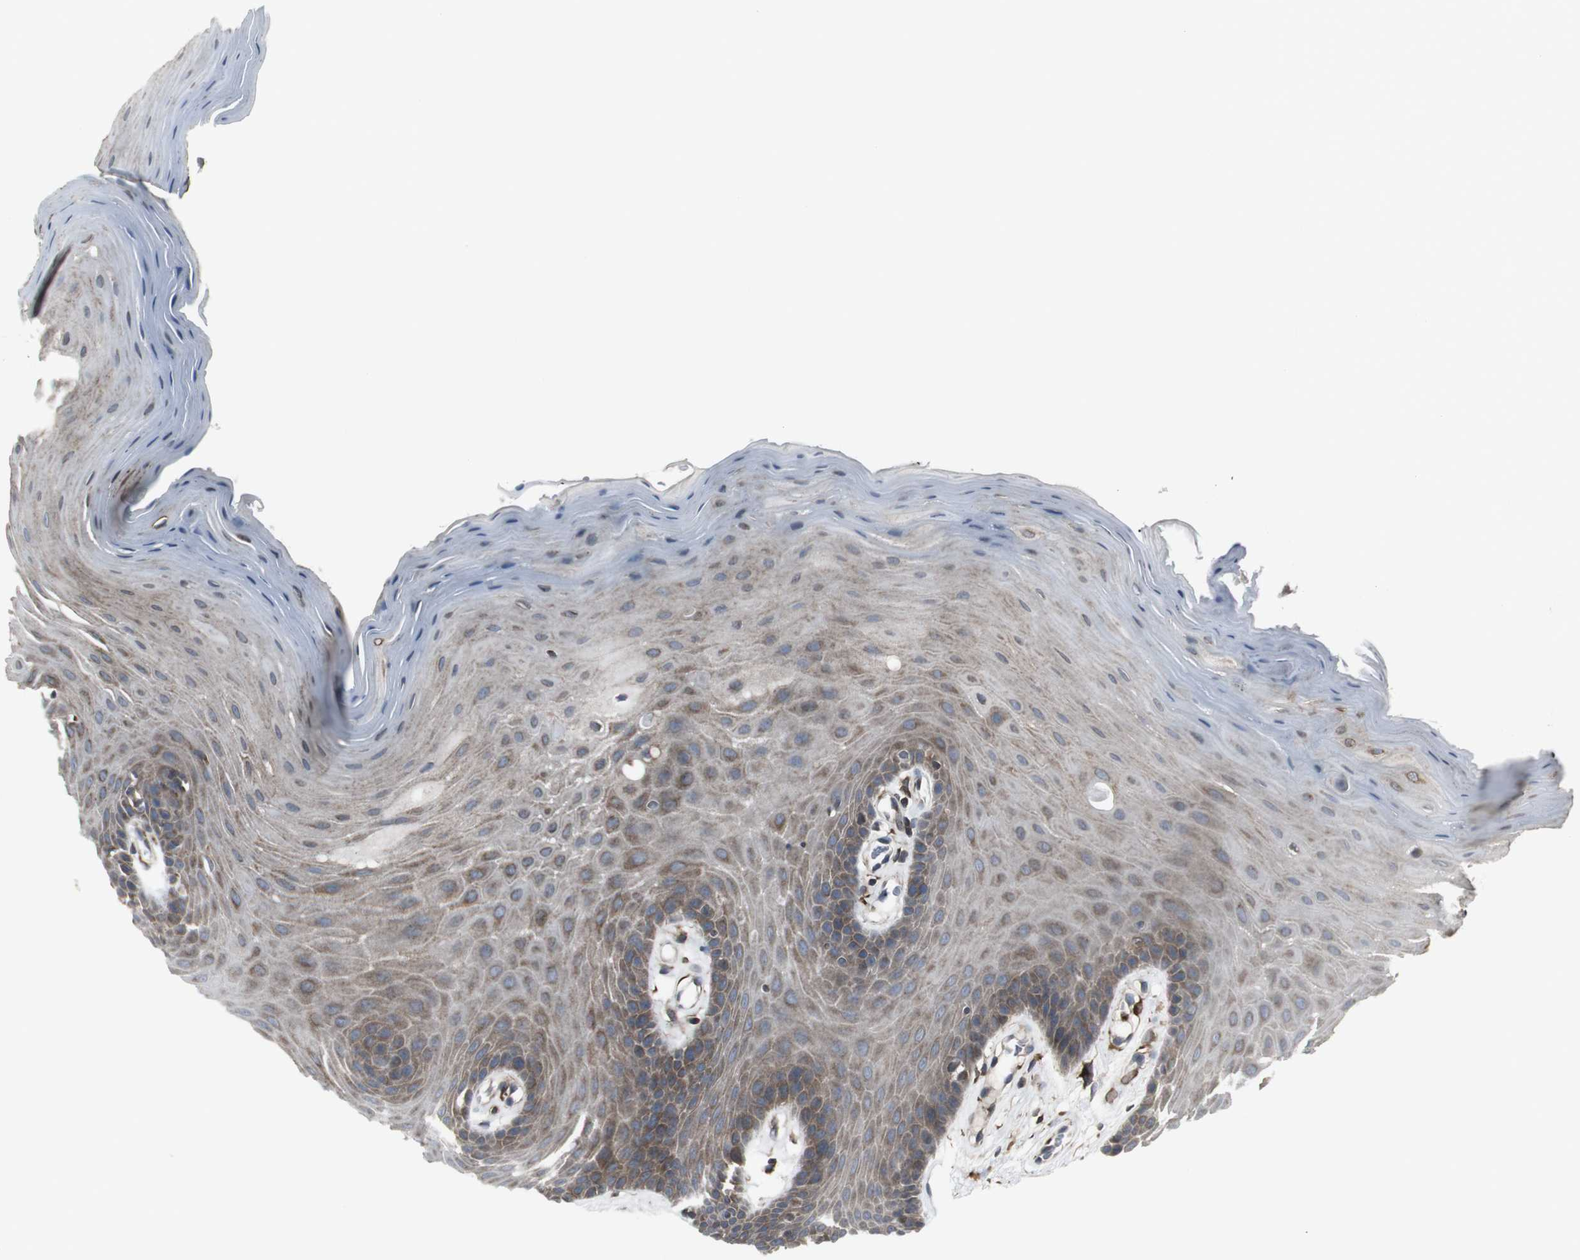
{"staining": {"intensity": "moderate", "quantity": "25%-75%", "location": "cytoplasmic/membranous"}, "tissue": "oral mucosa", "cell_type": "Squamous epithelial cells", "image_type": "normal", "snomed": [{"axis": "morphology", "description": "Normal tissue, NOS"}, {"axis": "morphology", "description": "Squamous cell carcinoma, NOS"}, {"axis": "topography", "description": "Skeletal muscle"}, {"axis": "topography", "description": "Adipose tissue"}, {"axis": "topography", "description": "Vascular tissue"}, {"axis": "topography", "description": "Oral tissue"}, {"axis": "topography", "description": "Peripheral nerve tissue"}, {"axis": "topography", "description": "Head-Neck"}], "caption": "Immunohistochemical staining of normal oral mucosa demonstrates moderate cytoplasmic/membranous protein positivity in about 25%-75% of squamous epithelial cells. (DAB = brown stain, brightfield microscopy at high magnification).", "gene": "LNPK", "patient": {"sex": "male", "age": 71}}